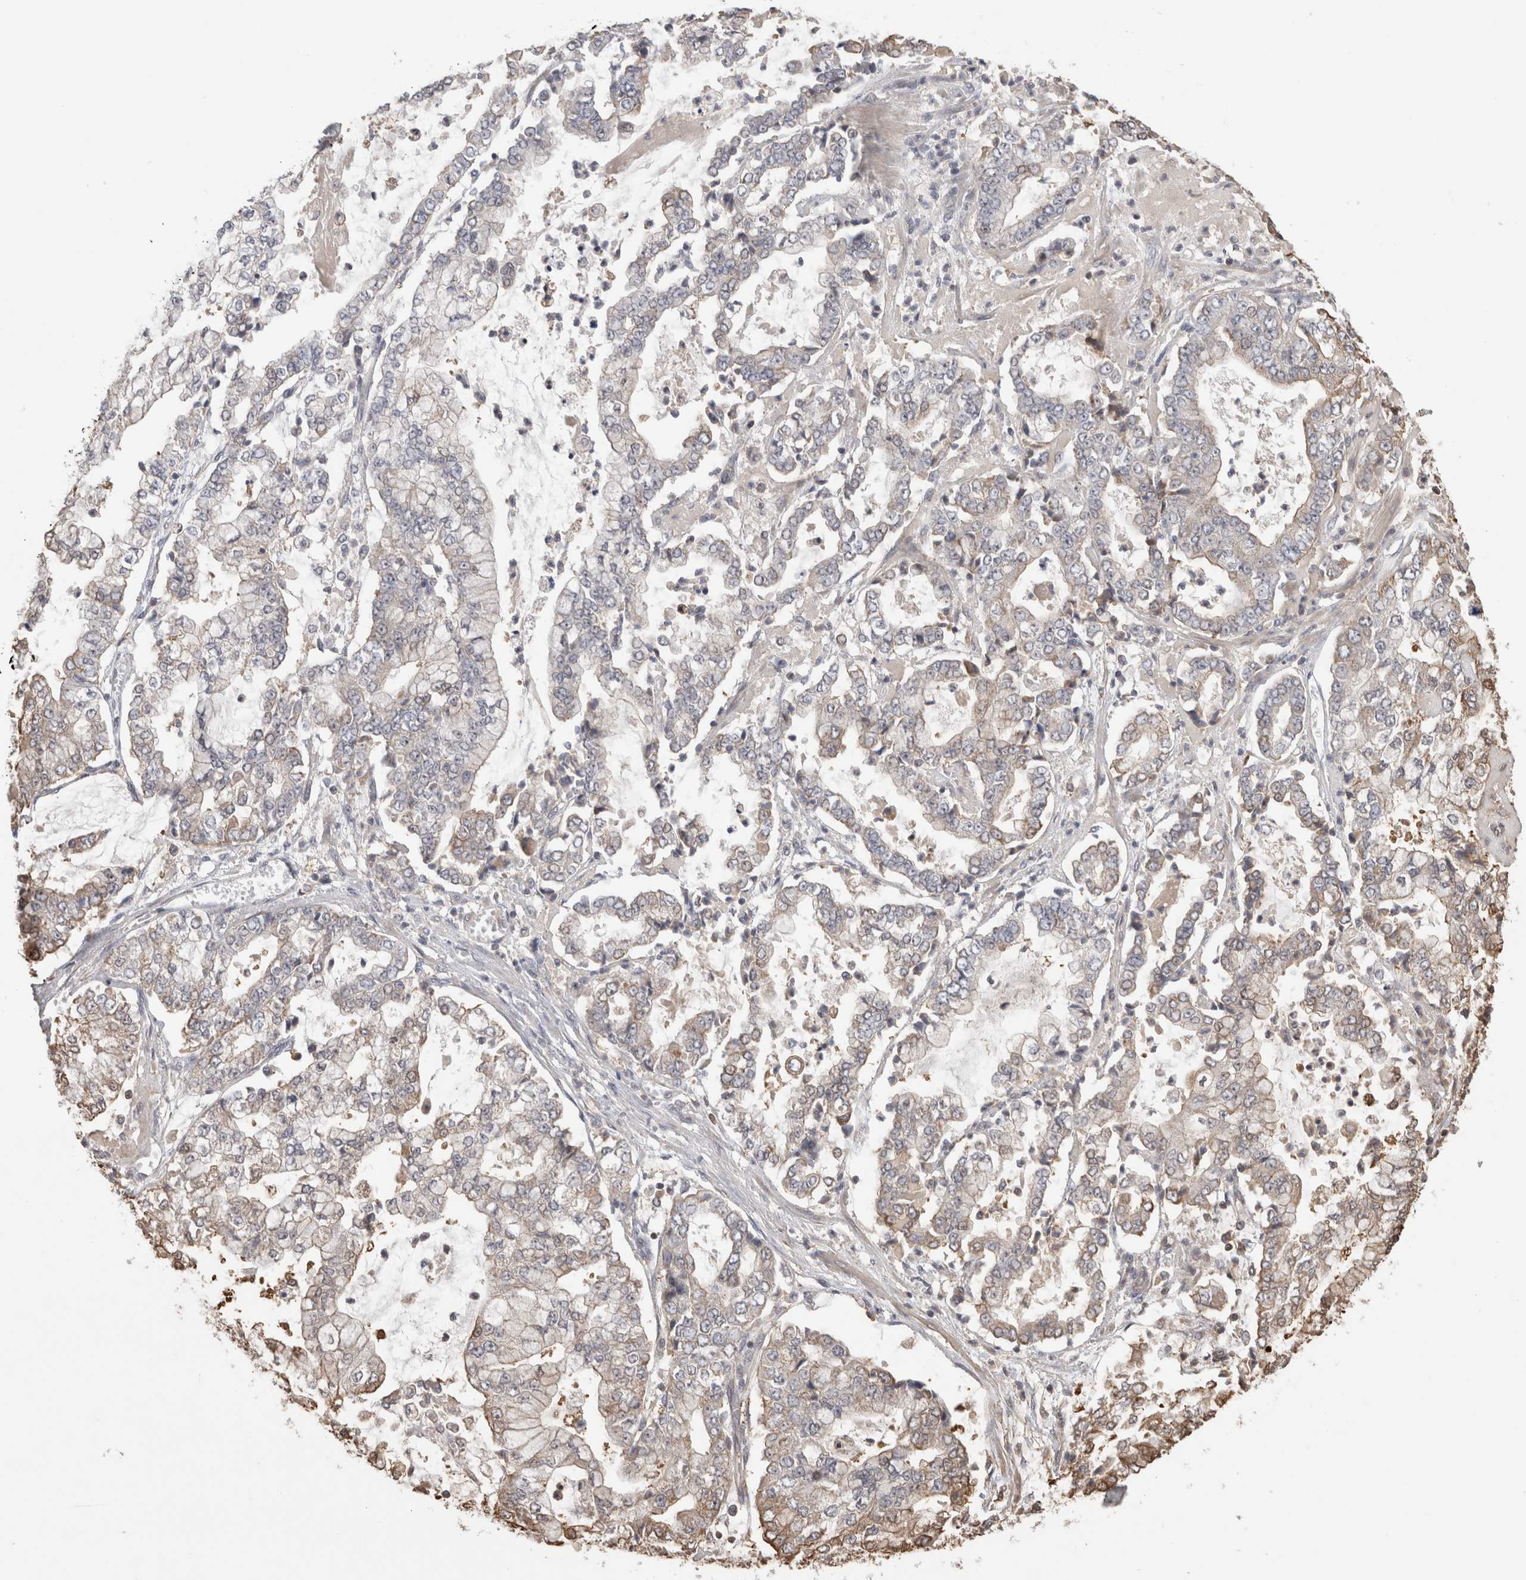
{"staining": {"intensity": "weak", "quantity": "<25%", "location": "cytoplasmic/membranous"}, "tissue": "stomach cancer", "cell_type": "Tumor cells", "image_type": "cancer", "snomed": [{"axis": "morphology", "description": "Adenocarcinoma, NOS"}, {"axis": "topography", "description": "Stomach"}], "caption": "This micrograph is of adenocarcinoma (stomach) stained with immunohistochemistry (IHC) to label a protein in brown with the nuclei are counter-stained blue. There is no positivity in tumor cells.", "gene": "IMMP2L", "patient": {"sex": "male", "age": 76}}